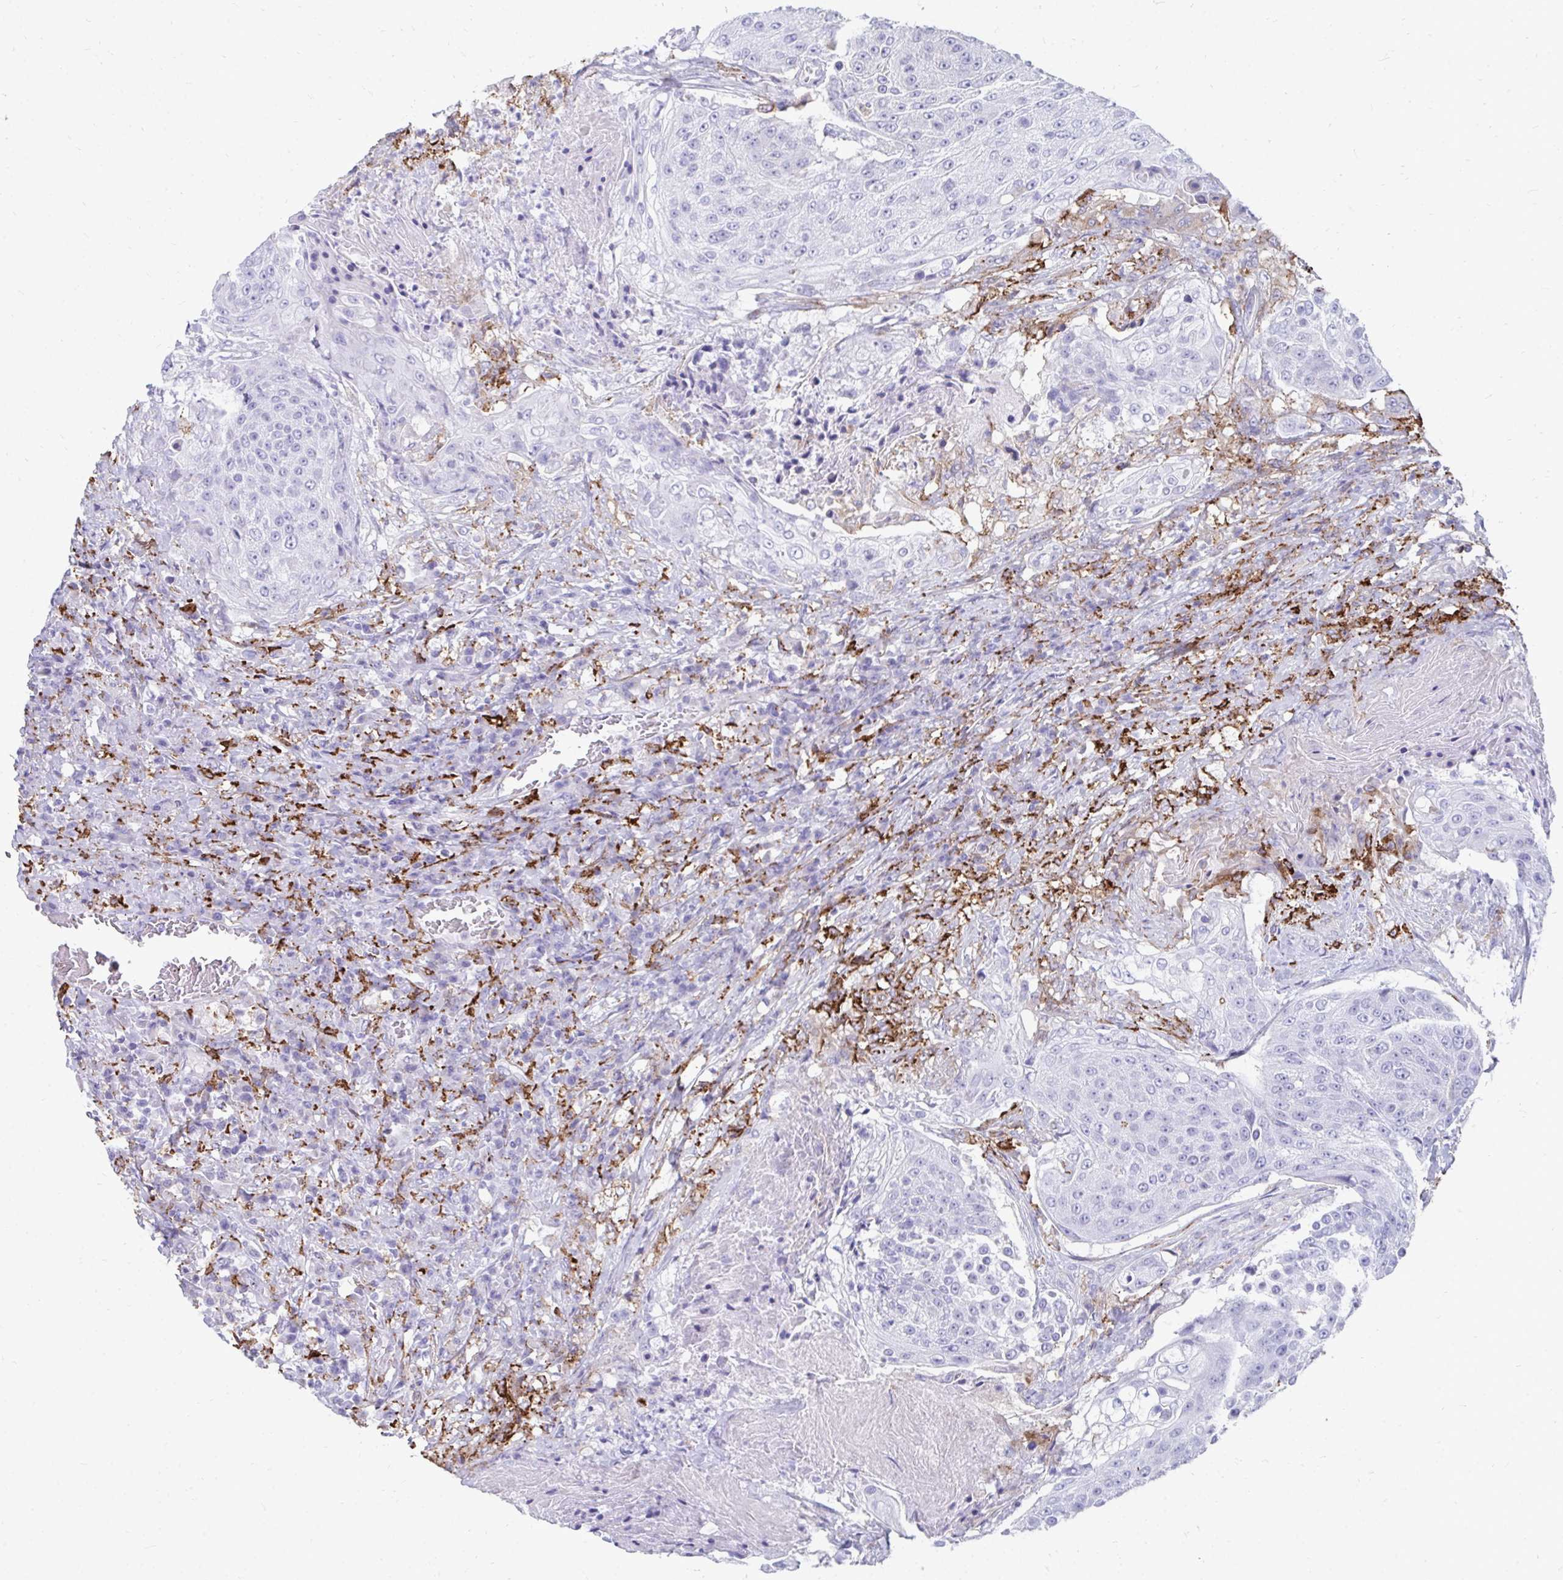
{"staining": {"intensity": "negative", "quantity": "none", "location": "none"}, "tissue": "urothelial cancer", "cell_type": "Tumor cells", "image_type": "cancer", "snomed": [{"axis": "morphology", "description": "Urothelial carcinoma, High grade"}, {"axis": "topography", "description": "Urinary bladder"}], "caption": "Tumor cells are negative for brown protein staining in high-grade urothelial carcinoma.", "gene": "CD163", "patient": {"sex": "female", "age": 63}}